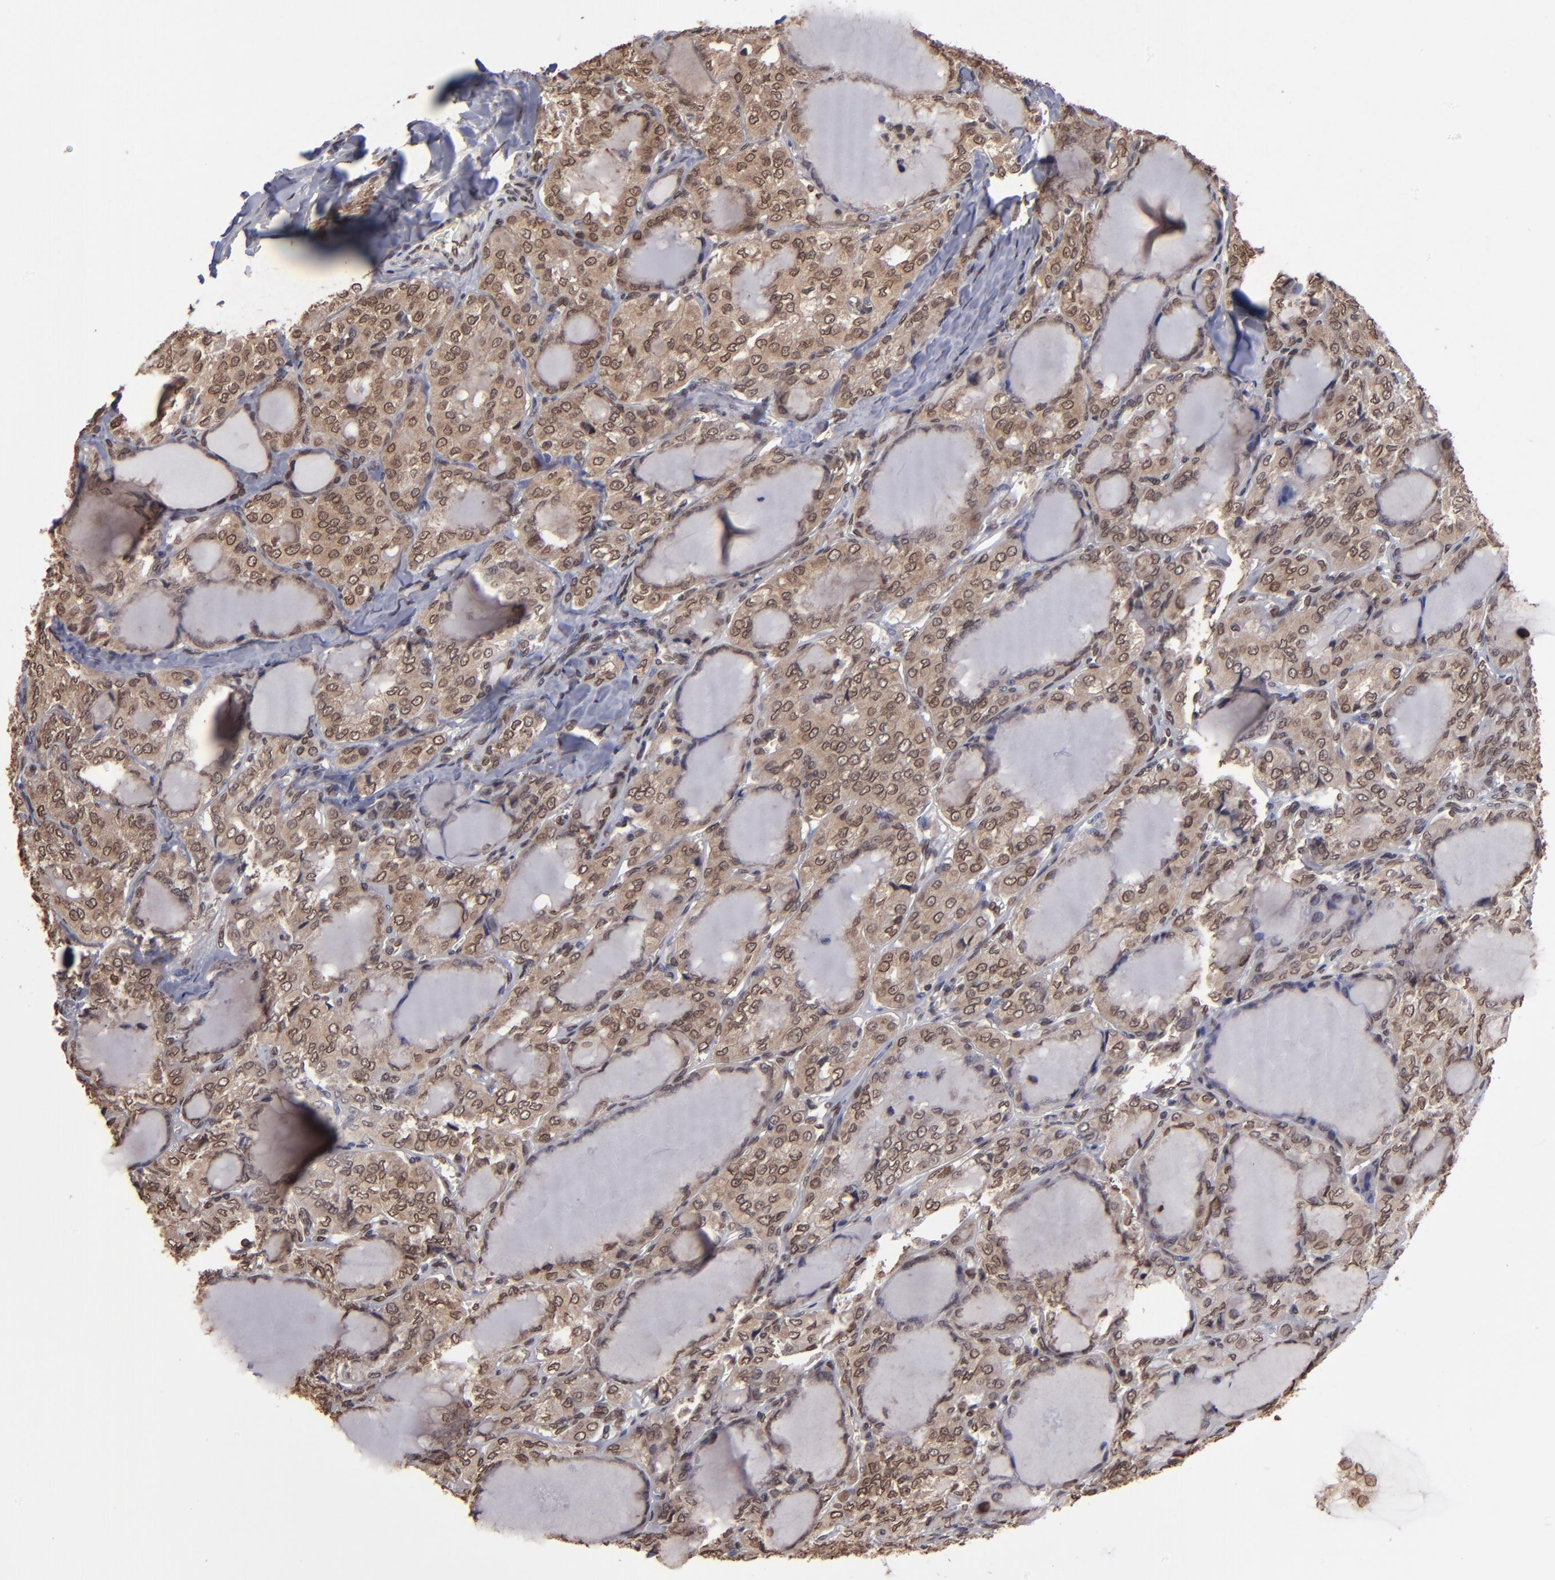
{"staining": {"intensity": "moderate", "quantity": ">75%", "location": "nuclear"}, "tissue": "thyroid cancer", "cell_type": "Tumor cells", "image_type": "cancer", "snomed": [{"axis": "morphology", "description": "Papillary adenocarcinoma, NOS"}, {"axis": "topography", "description": "Thyroid gland"}], "caption": "This image demonstrates papillary adenocarcinoma (thyroid) stained with IHC to label a protein in brown. The nuclear of tumor cells show moderate positivity for the protein. Nuclei are counter-stained blue.", "gene": "AKT1", "patient": {"sex": "male", "age": 20}}